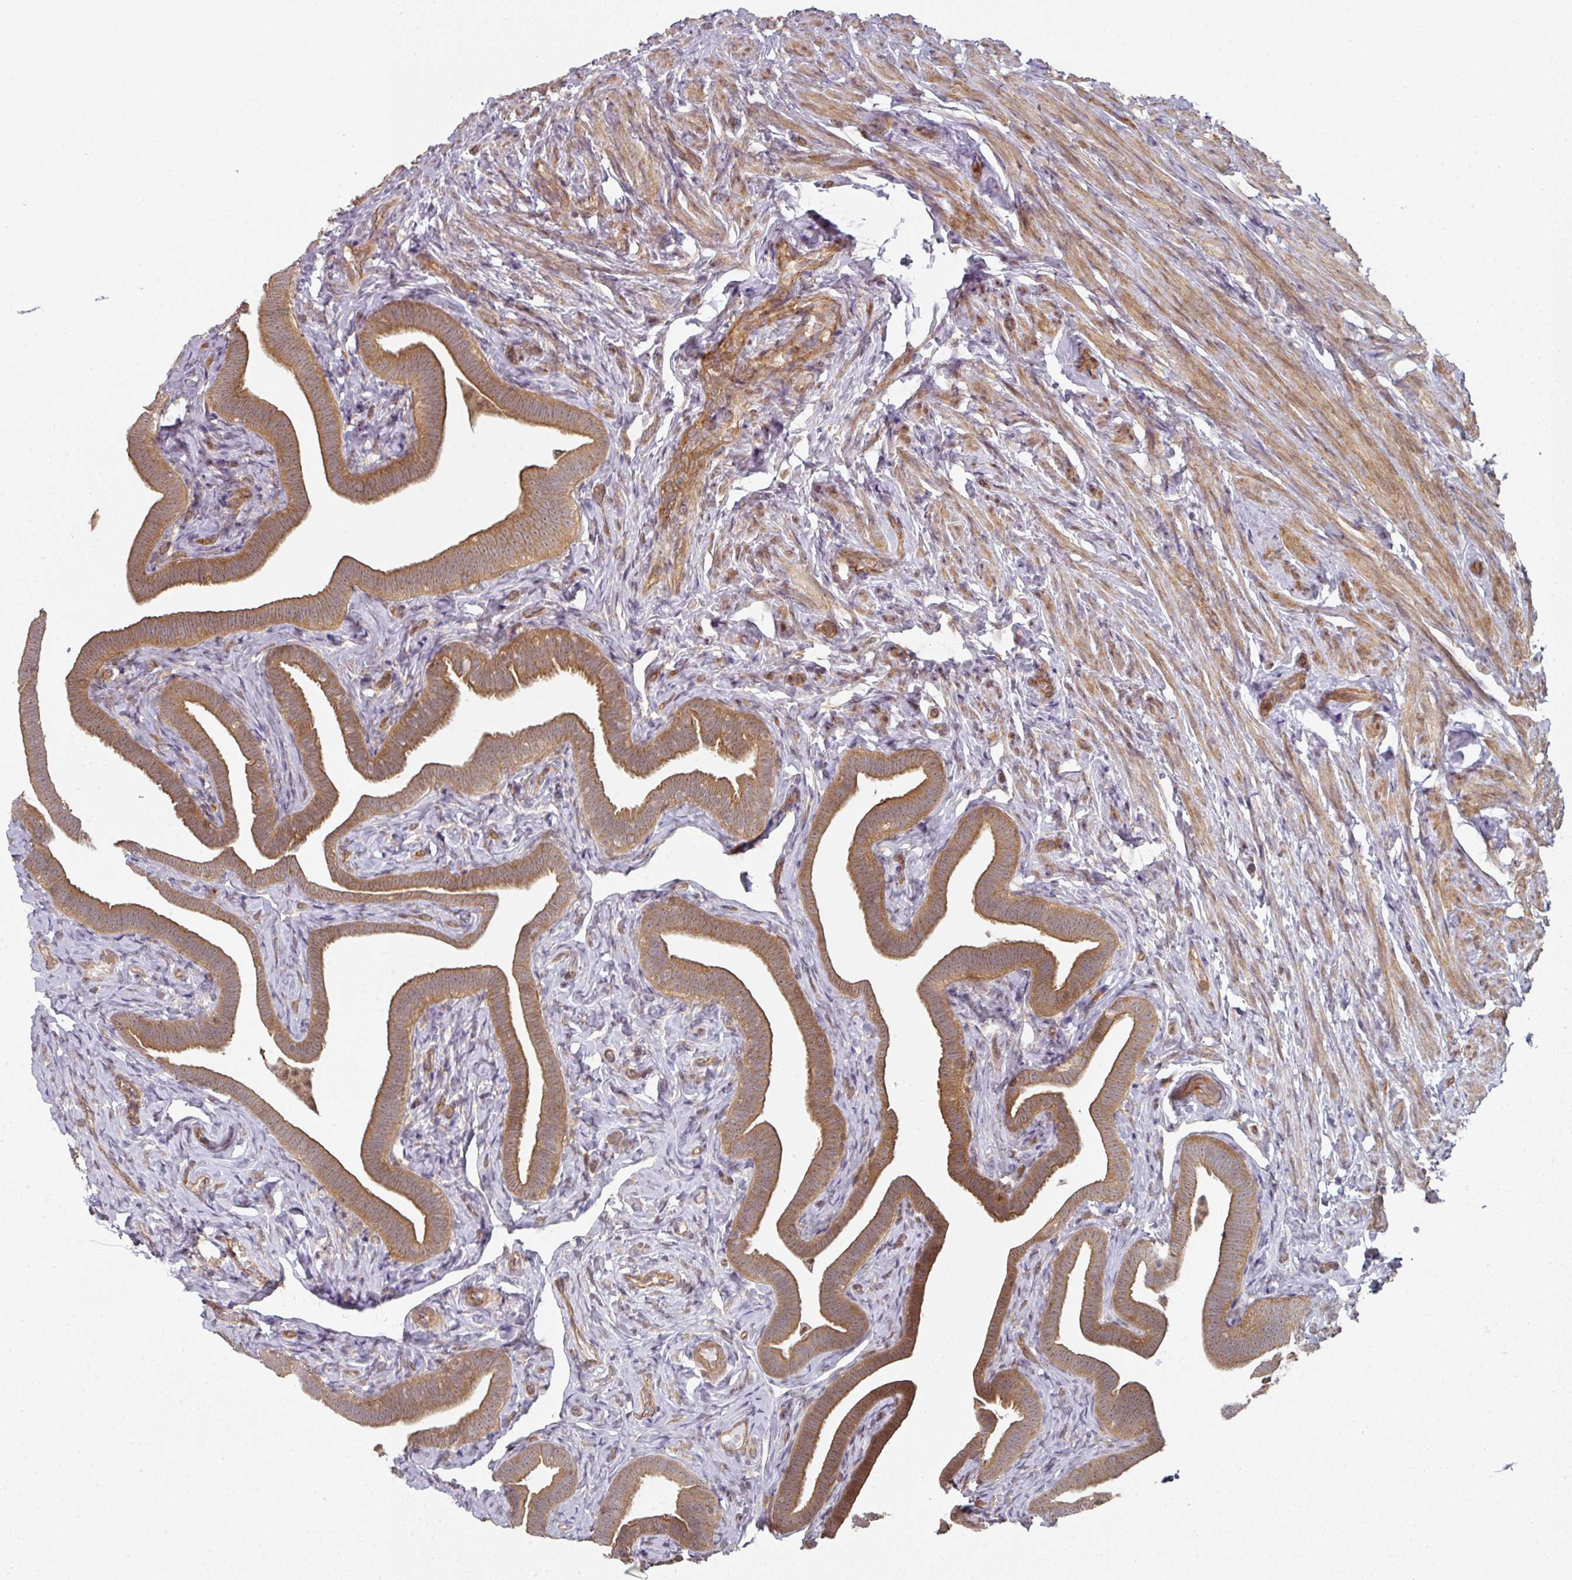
{"staining": {"intensity": "moderate", "quantity": ">75%", "location": "cytoplasmic/membranous,nuclear"}, "tissue": "fallopian tube", "cell_type": "Glandular cells", "image_type": "normal", "snomed": [{"axis": "morphology", "description": "Normal tissue, NOS"}, {"axis": "topography", "description": "Fallopian tube"}], "caption": "A brown stain highlights moderate cytoplasmic/membranous,nuclear positivity of a protein in glandular cells of normal fallopian tube.", "gene": "PSME3IP1", "patient": {"sex": "female", "age": 69}}